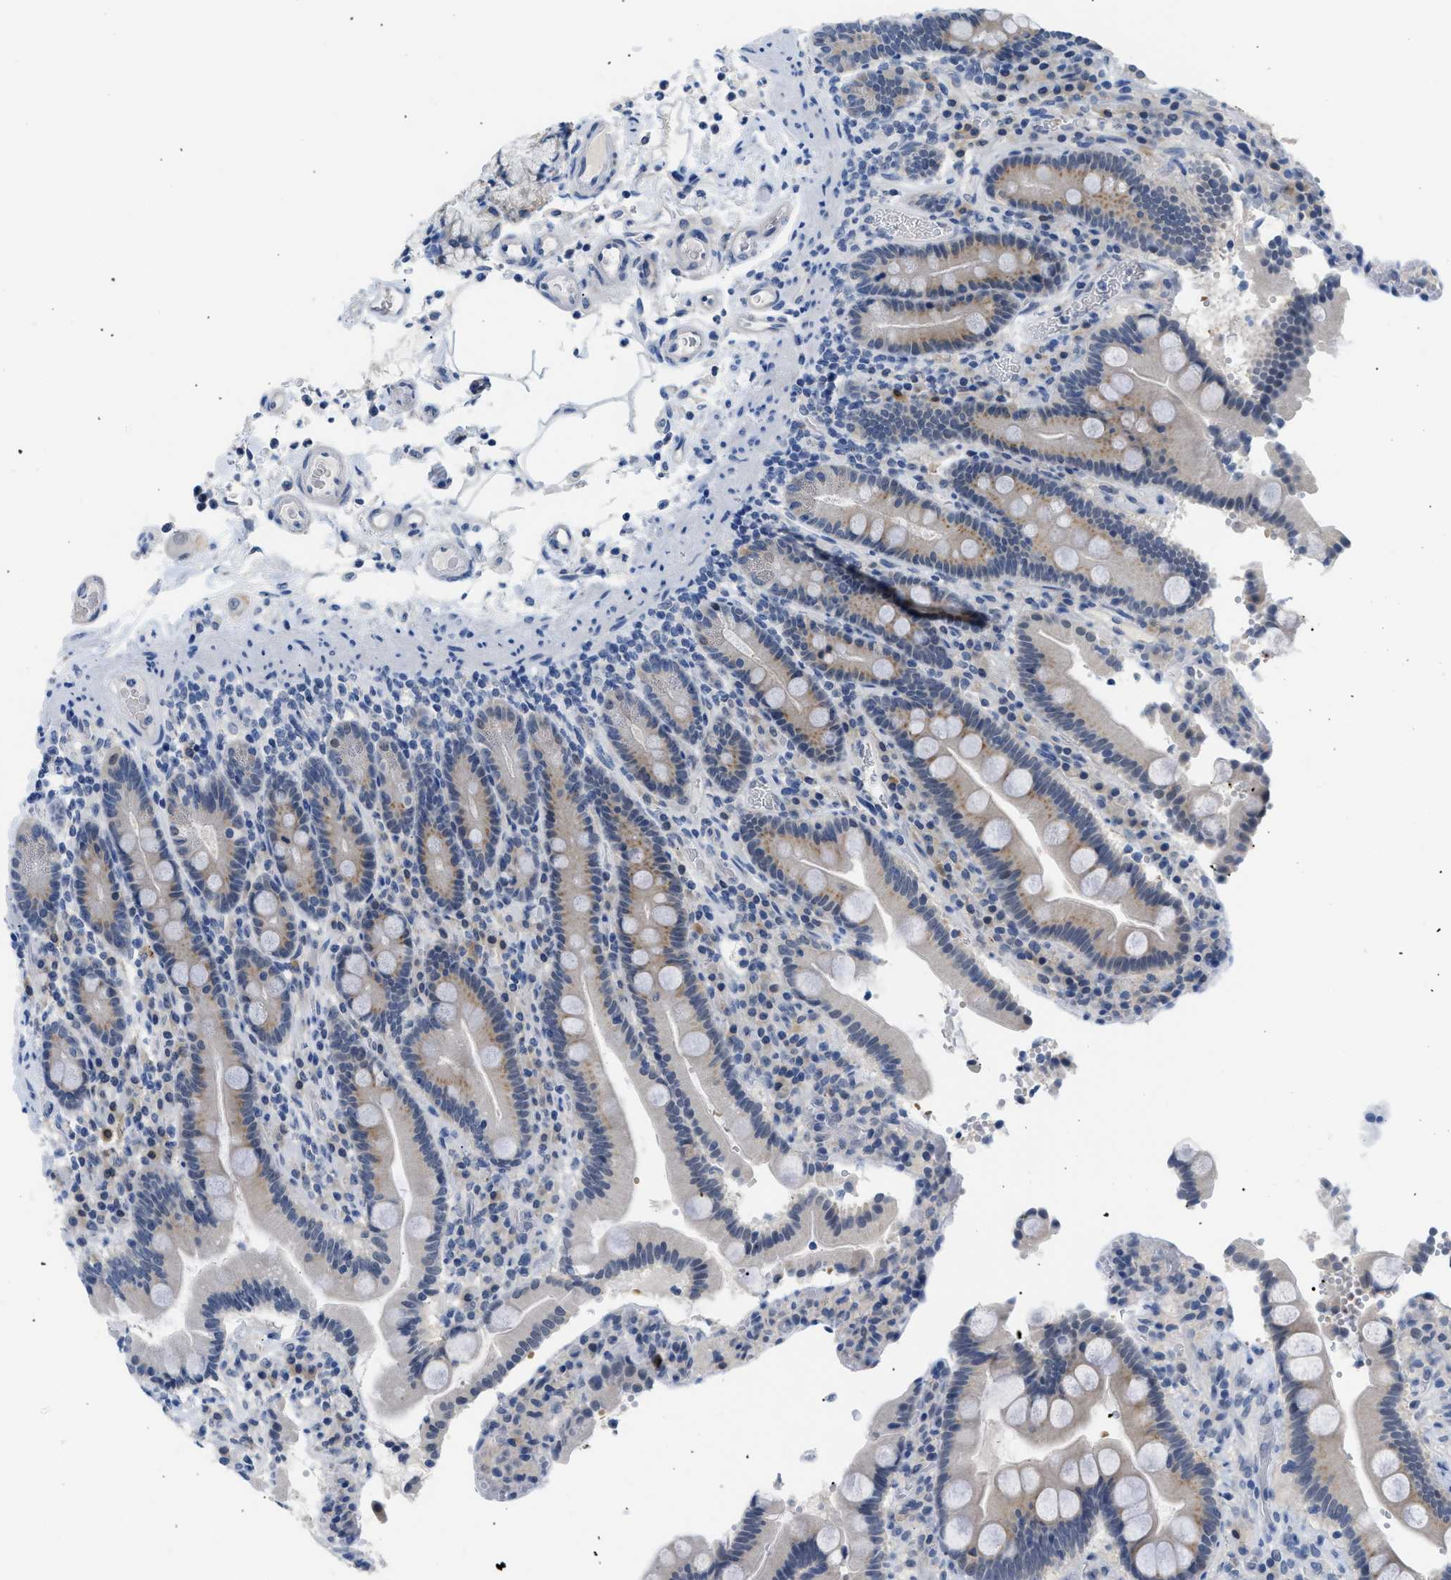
{"staining": {"intensity": "moderate", "quantity": "<25%", "location": "cytoplasmic/membranous"}, "tissue": "duodenum", "cell_type": "Glandular cells", "image_type": "normal", "snomed": [{"axis": "morphology", "description": "Normal tissue, NOS"}, {"axis": "topography", "description": "Small intestine, NOS"}], "caption": "Benign duodenum was stained to show a protein in brown. There is low levels of moderate cytoplasmic/membranous positivity in approximately <25% of glandular cells.", "gene": "PSAT1", "patient": {"sex": "female", "age": 71}}